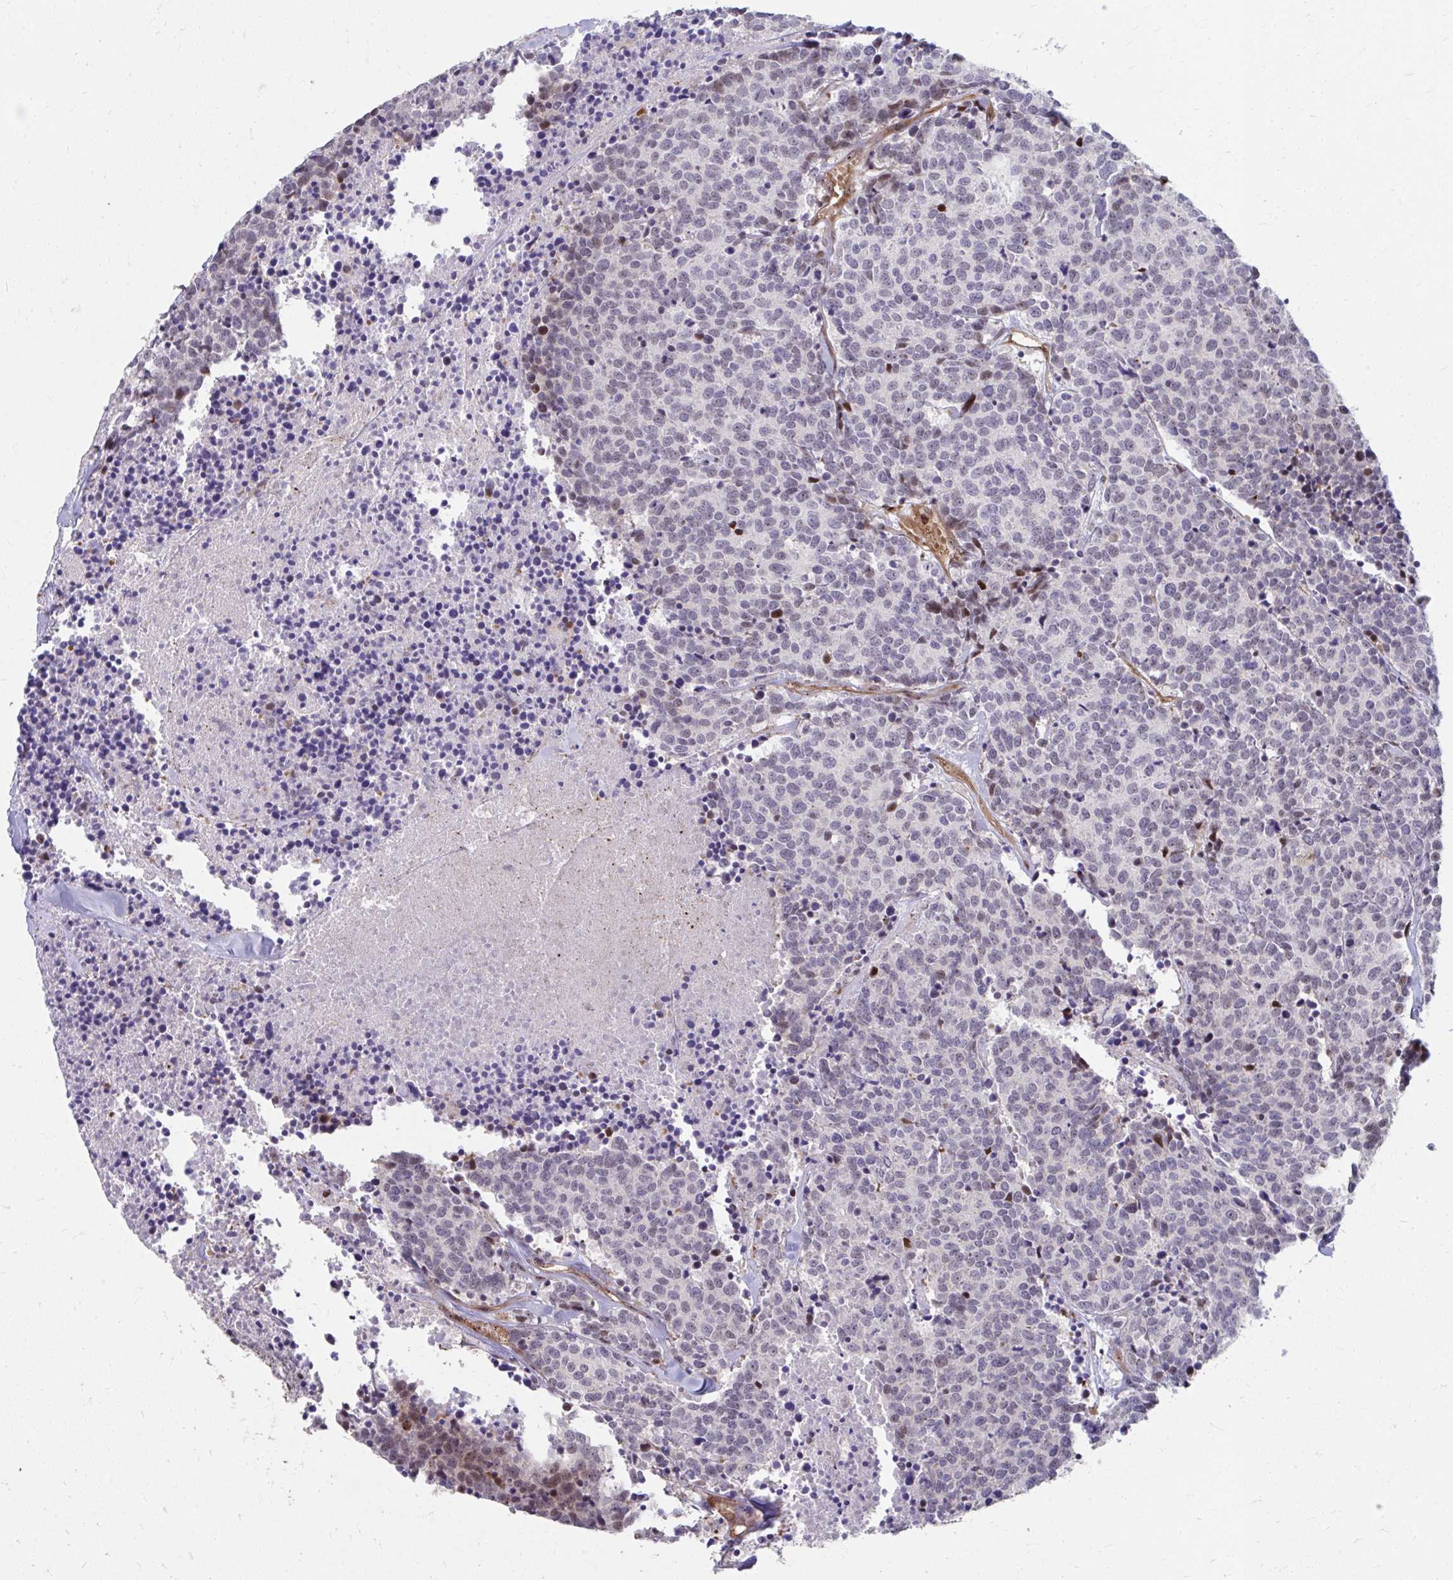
{"staining": {"intensity": "weak", "quantity": "25%-75%", "location": "nuclear"}, "tissue": "carcinoid", "cell_type": "Tumor cells", "image_type": "cancer", "snomed": [{"axis": "morphology", "description": "Carcinoid, malignant, NOS"}, {"axis": "topography", "description": "Skin"}], "caption": "Protein analysis of carcinoid tissue demonstrates weak nuclear staining in approximately 25%-75% of tumor cells.", "gene": "FOXN3", "patient": {"sex": "female", "age": 79}}